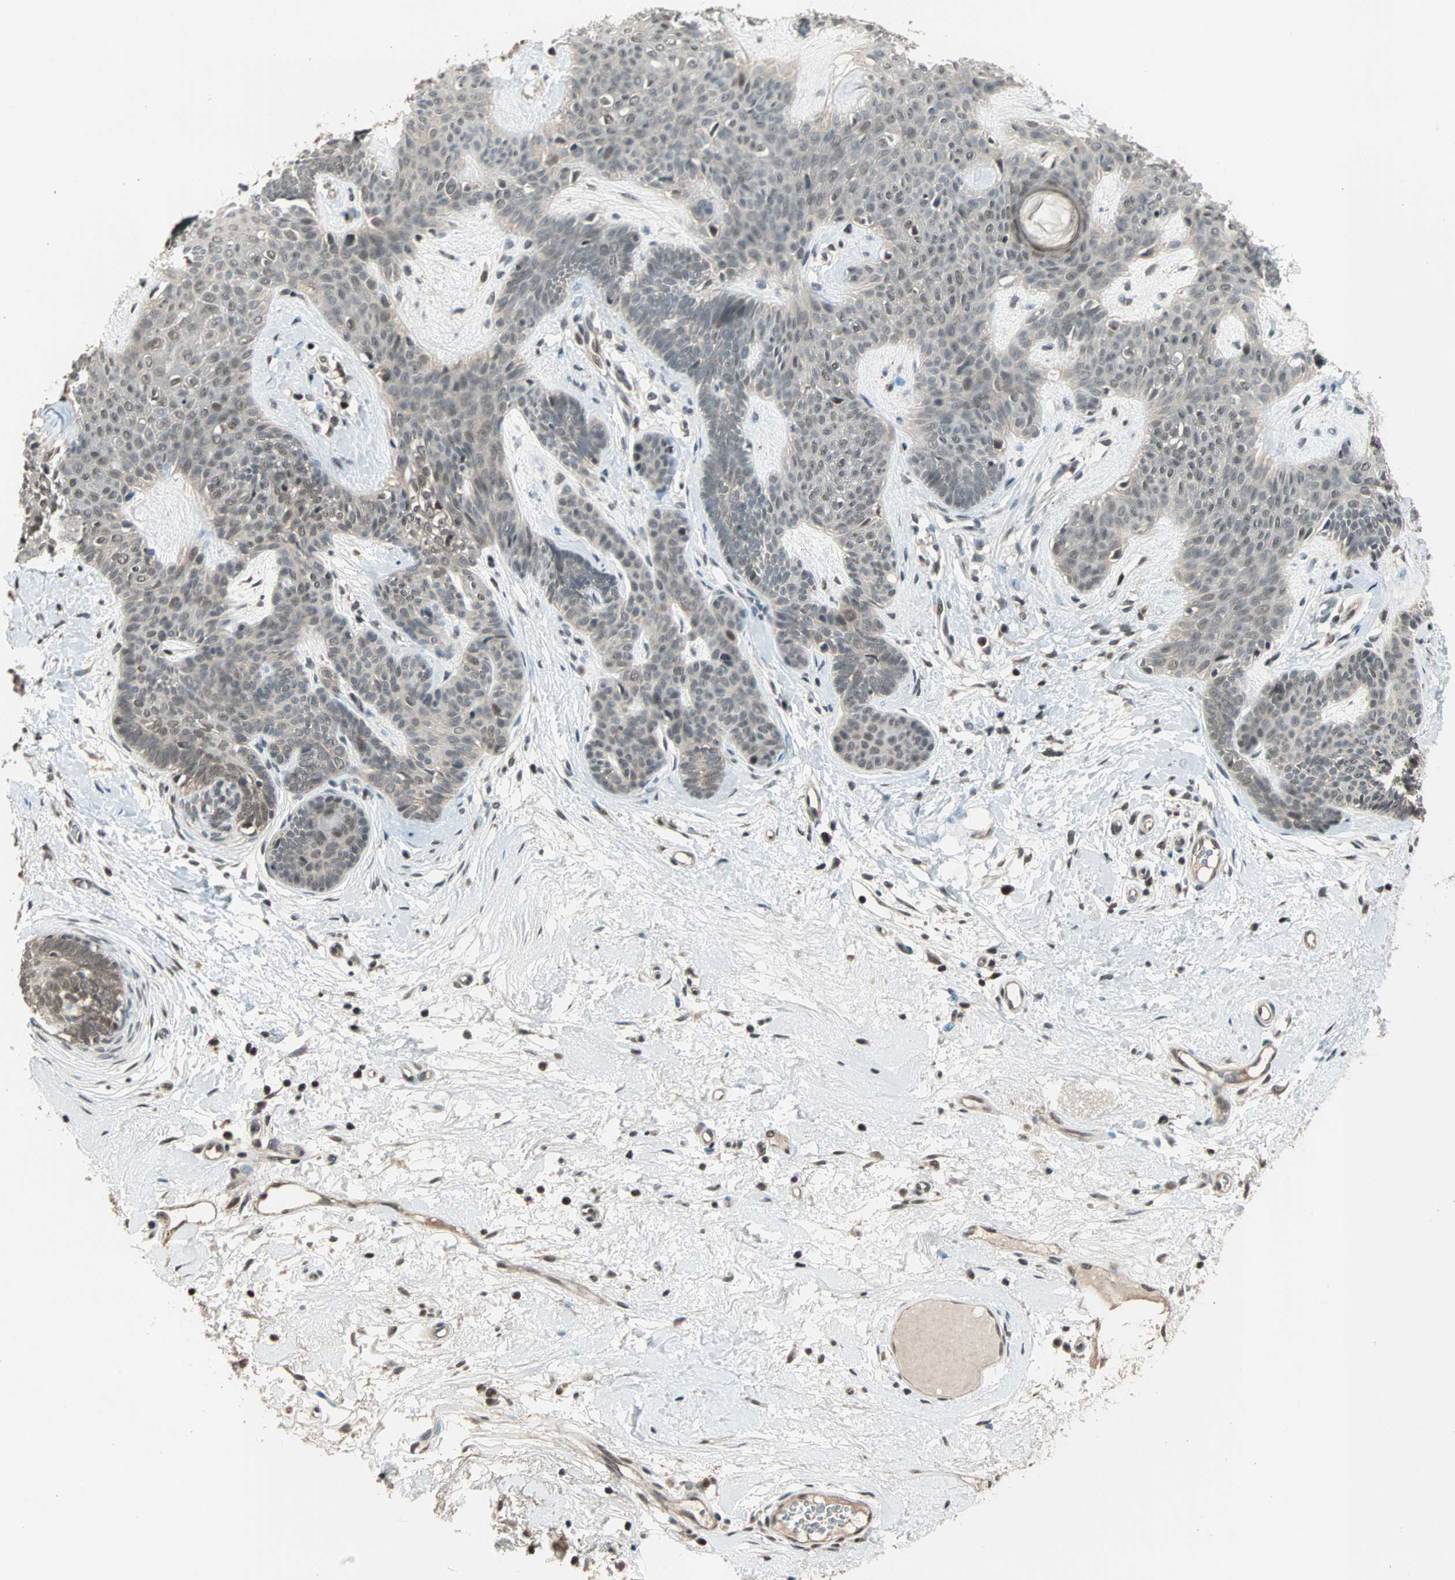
{"staining": {"intensity": "weak", "quantity": "<25%", "location": "nuclear"}, "tissue": "skin cancer", "cell_type": "Tumor cells", "image_type": "cancer", "snomed": [{"axis": "morphology", "description": "Developmental malformation"}, {"axis": "morphology", "description": "Basal cell carcinoma"}, {"axis": "topography", "description": "Skin"}], "caption": "This is a image of immunohistochemistry staining of skin cancer (basal cell carcinoma), which shows no positivity in tumor cells.", "gene": "ZNF701", "patient": {"sex": "female", "age": 62}}